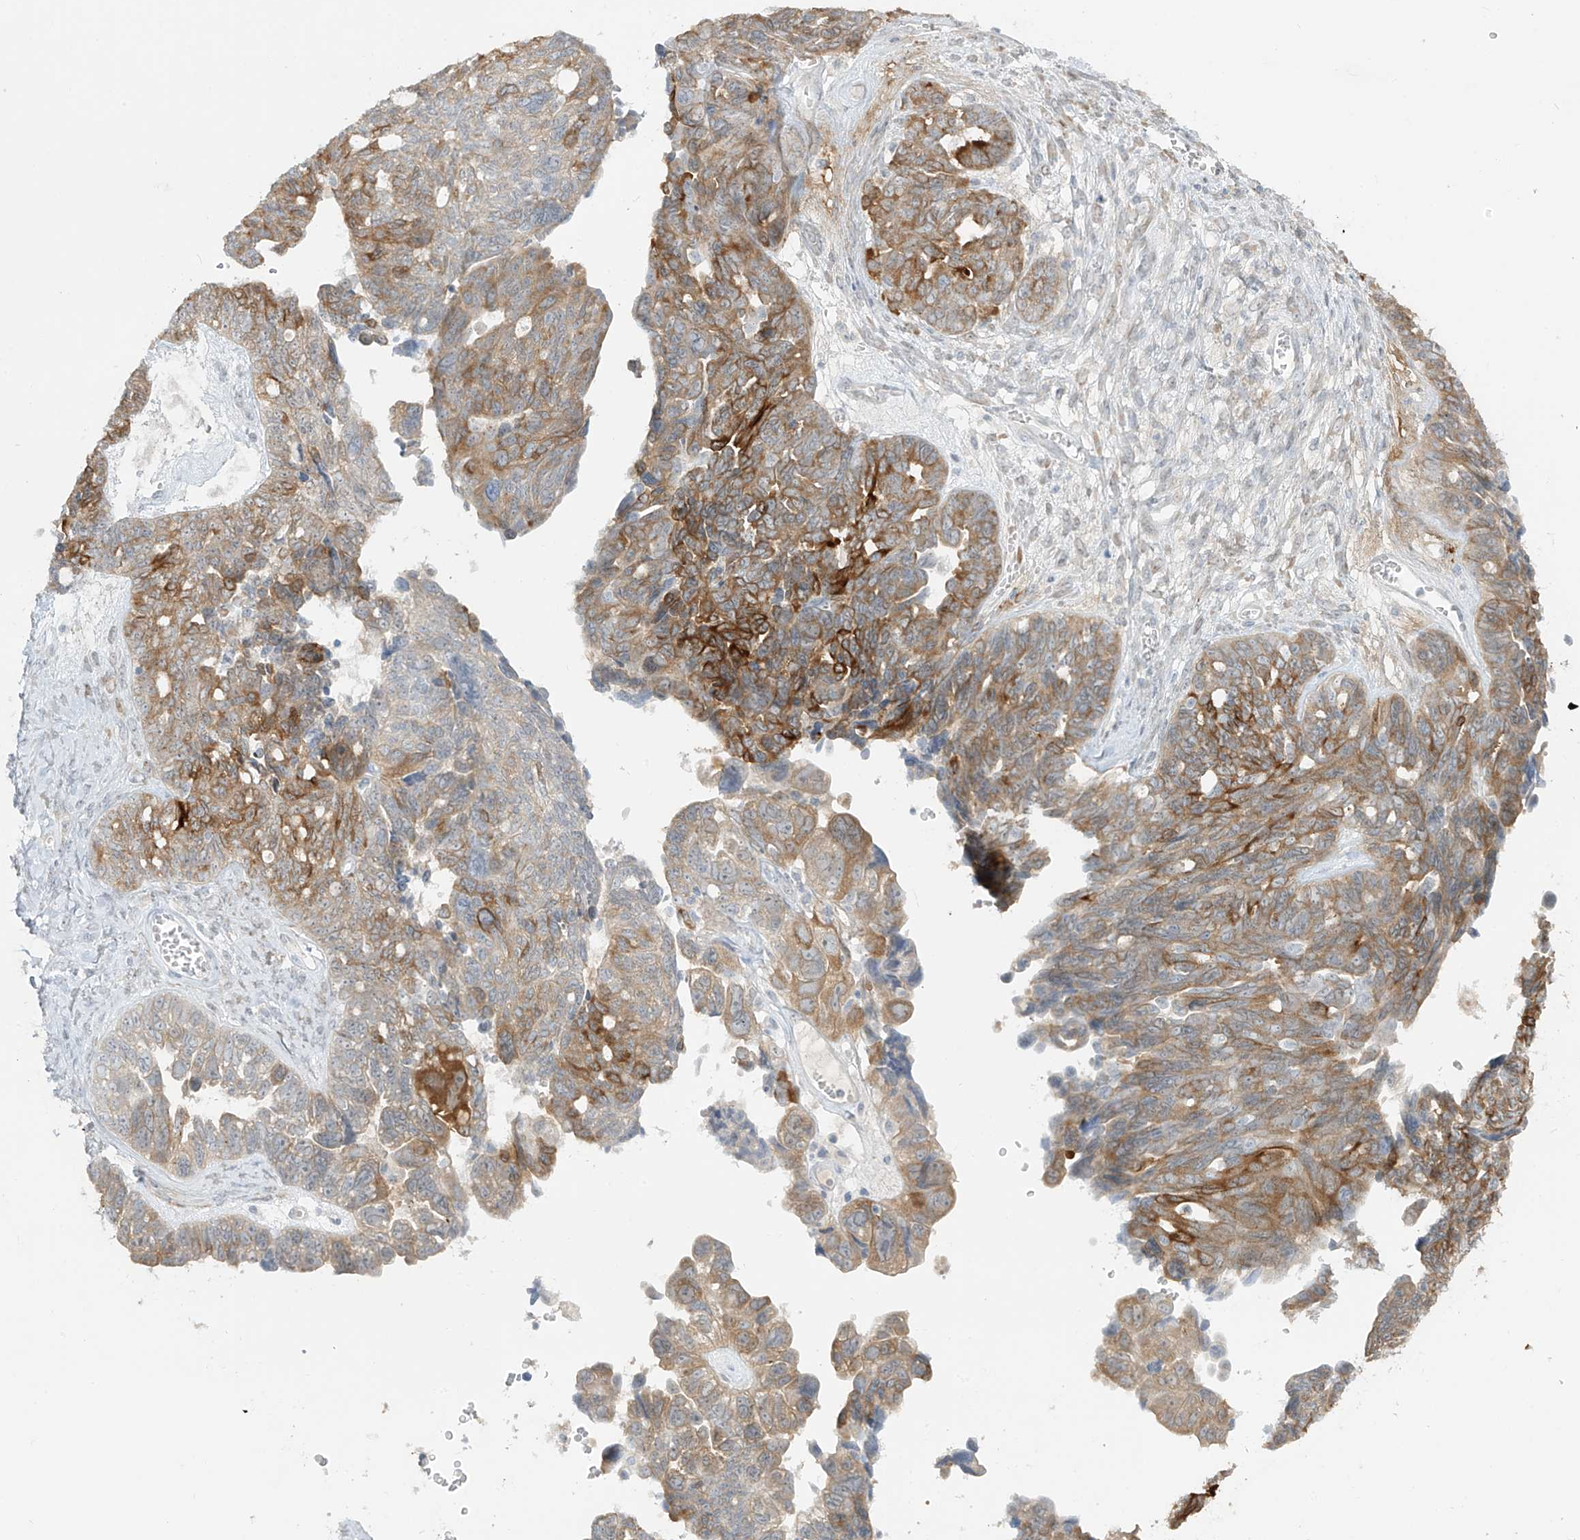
{"staining": {"intensity": "moderate", "quantity": "25%-75%", "location": "cytoplasmic/membranous"}, "tissue": "ovarian cancer", "cell_type": "Tumor cells", "image_type": "cancer", "snomed": [{"axis": "morphology", "description": "Cystadenocarcinoma, serous, NOS"}, {"axis": "topography", "description": "Ovary"}], "caption": "Tumor cells display moderate cytoplasmic/membranous staining in approximately 25%-75% of cells in serous cystadenocarcinoma (ovarian).", "gene": "DCDC2", "patient": {"sex": "female", "age": 79}}